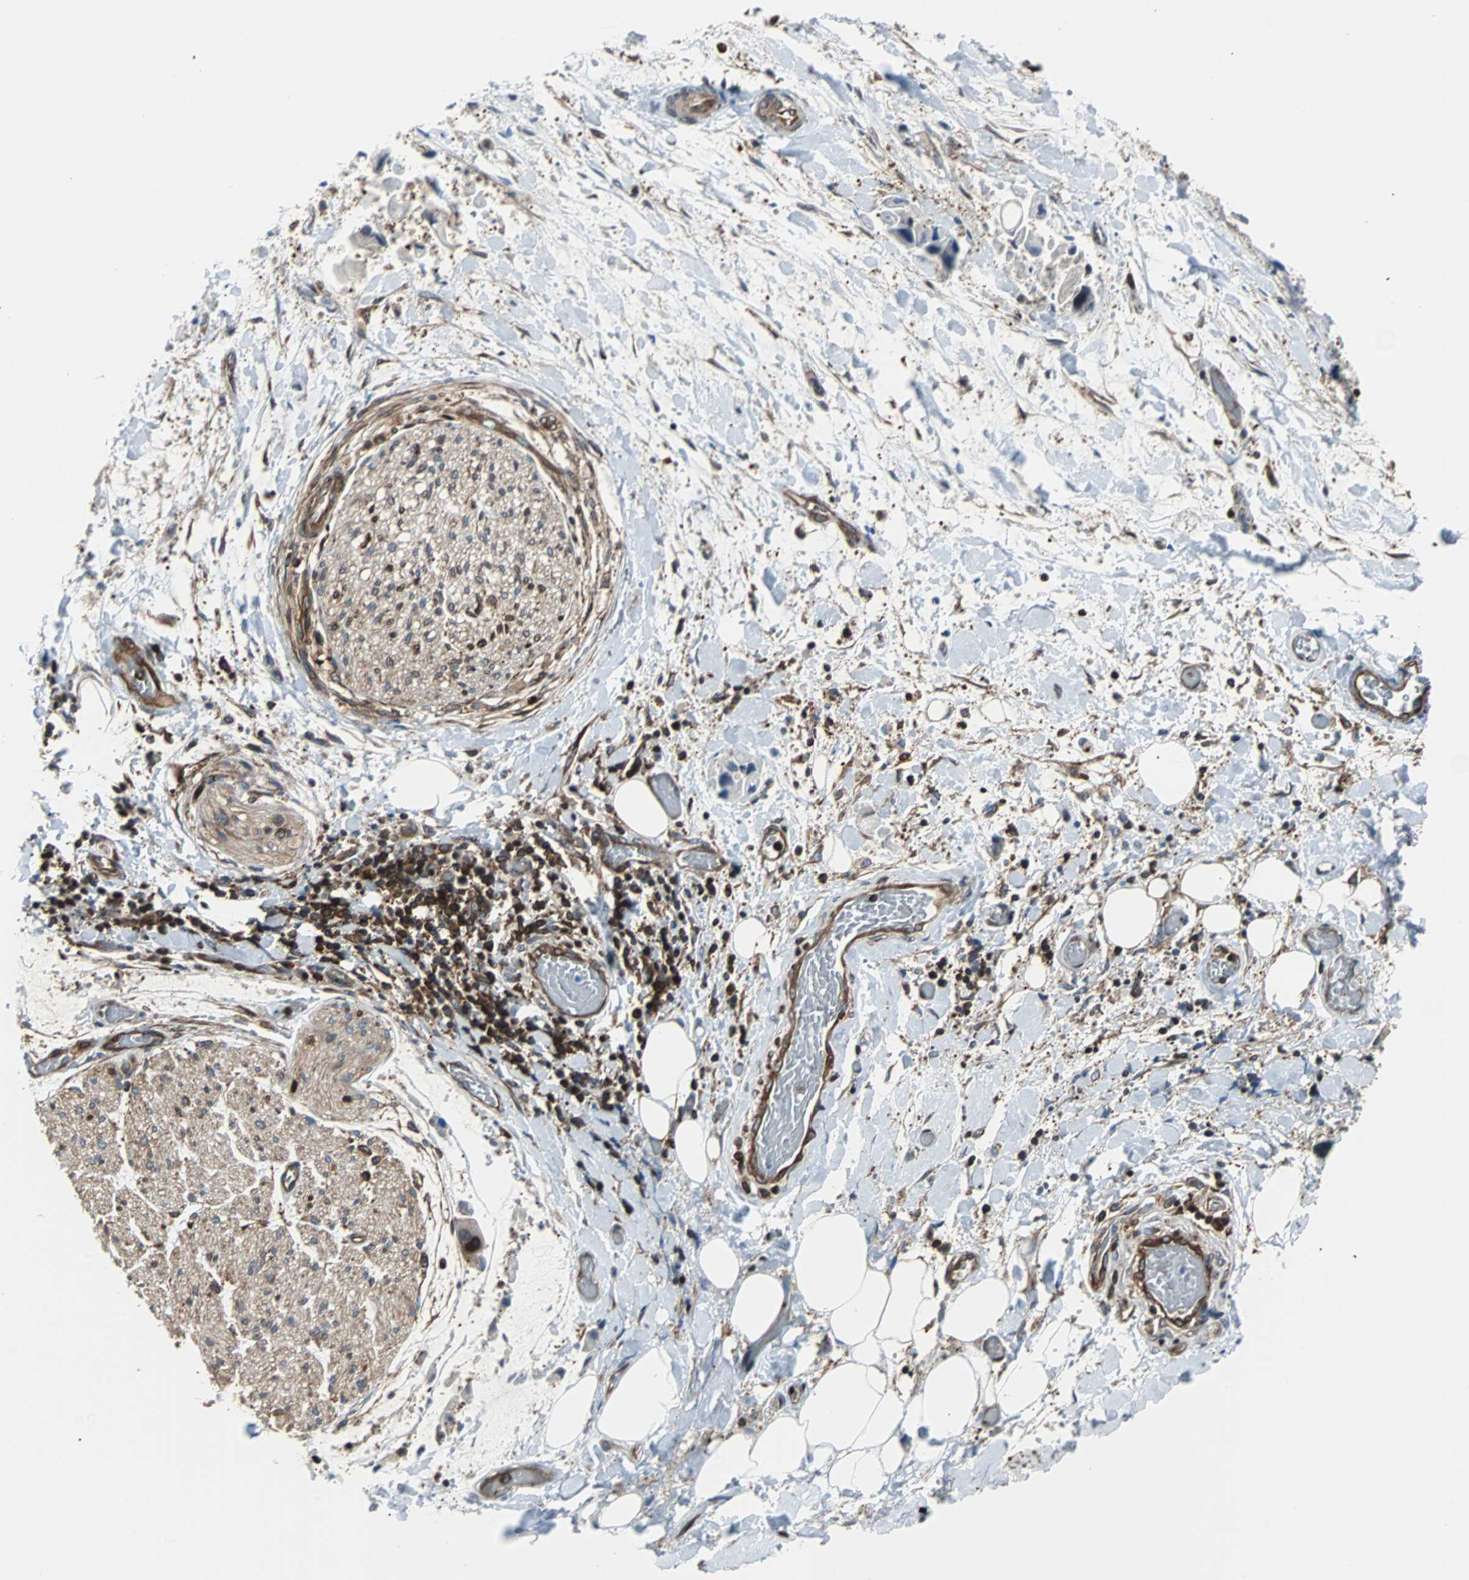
{"staining": {"intensity": "weak", "quantity": "25%-75%", "location": "cytoplasmic/membranous"}, "tissue": "adipose tissue", "cell_type": "Adipocytes", "image_type": "normal", "snomed": [{"axis": "morphology", "description": "Normal tissue, NOS"}, {"axis": "morphology", "description": "Cholangiocarcinoma"}, {"axis": "topography", "description": "Liver"}, {"axis": "topography", "description": "Peripheral nerve tissue"}], "caption": "IHC (DAB (3,3'-diaminobenzidine)) staining of benign human adipose tissue displays weak cytoplasmic/membranous protein staining in approximately 25%-75% of adipocytes.", "gene": "RELA", "patient": {"sex": "male", "age": 50}}